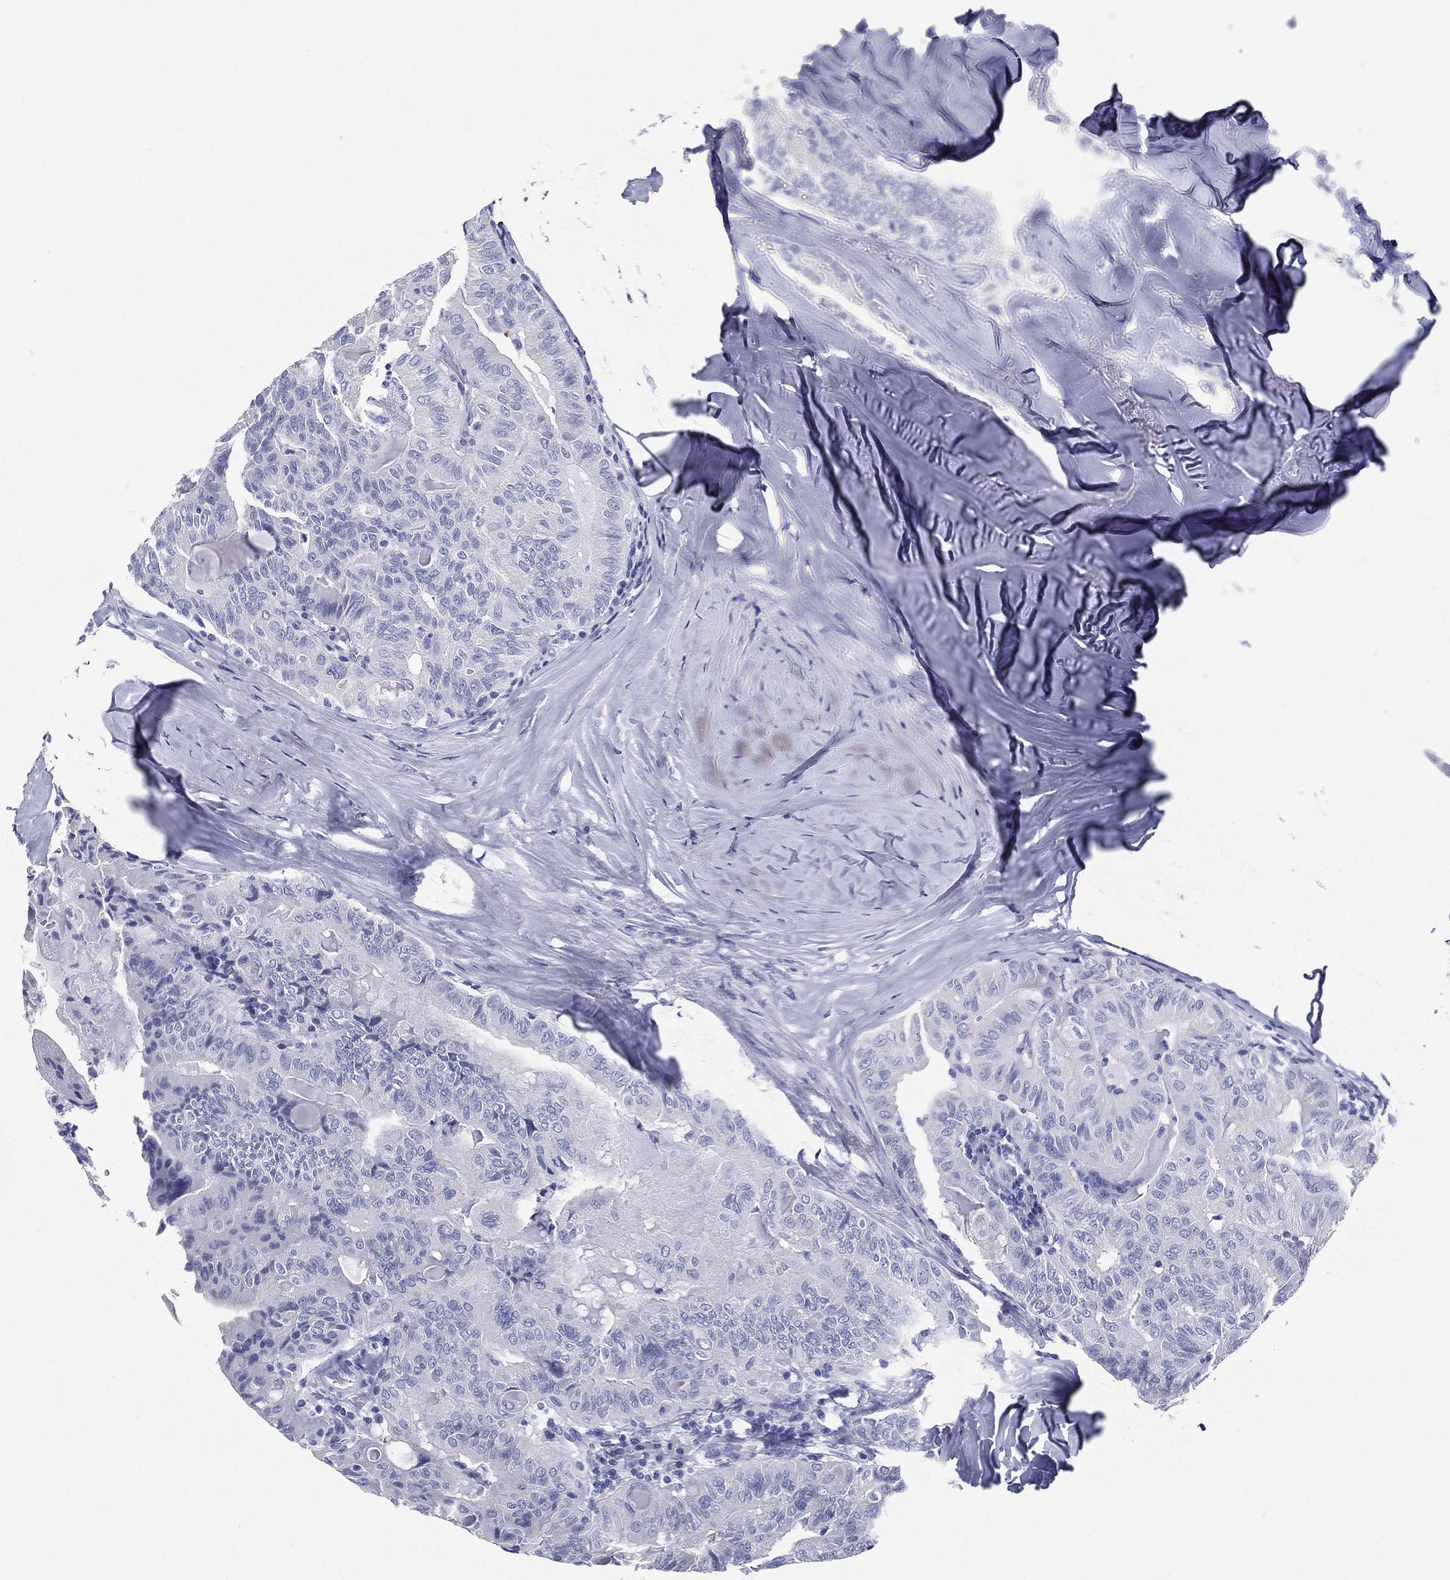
{"staining": {"intensity": "negative", "quantity": "none", "location": "none"}, "tissue": "thyroid cancer", "cell_type": "Tumor cells", "image_type": "cancer", "snomed": [{"axis": "morphology", "description": "Papillary adenocarcinoma, NOS"}, {"axis": "topography", "description": "Thyroid gland"}], "caption": "This is an immunohistochemistry (IHC) image of thyroid cancer (papillary adenocarcinoma). There is no positivity in tumor cells.", "gene": "RSPH4A", "patient": {"sex": "female", "age": 68}}